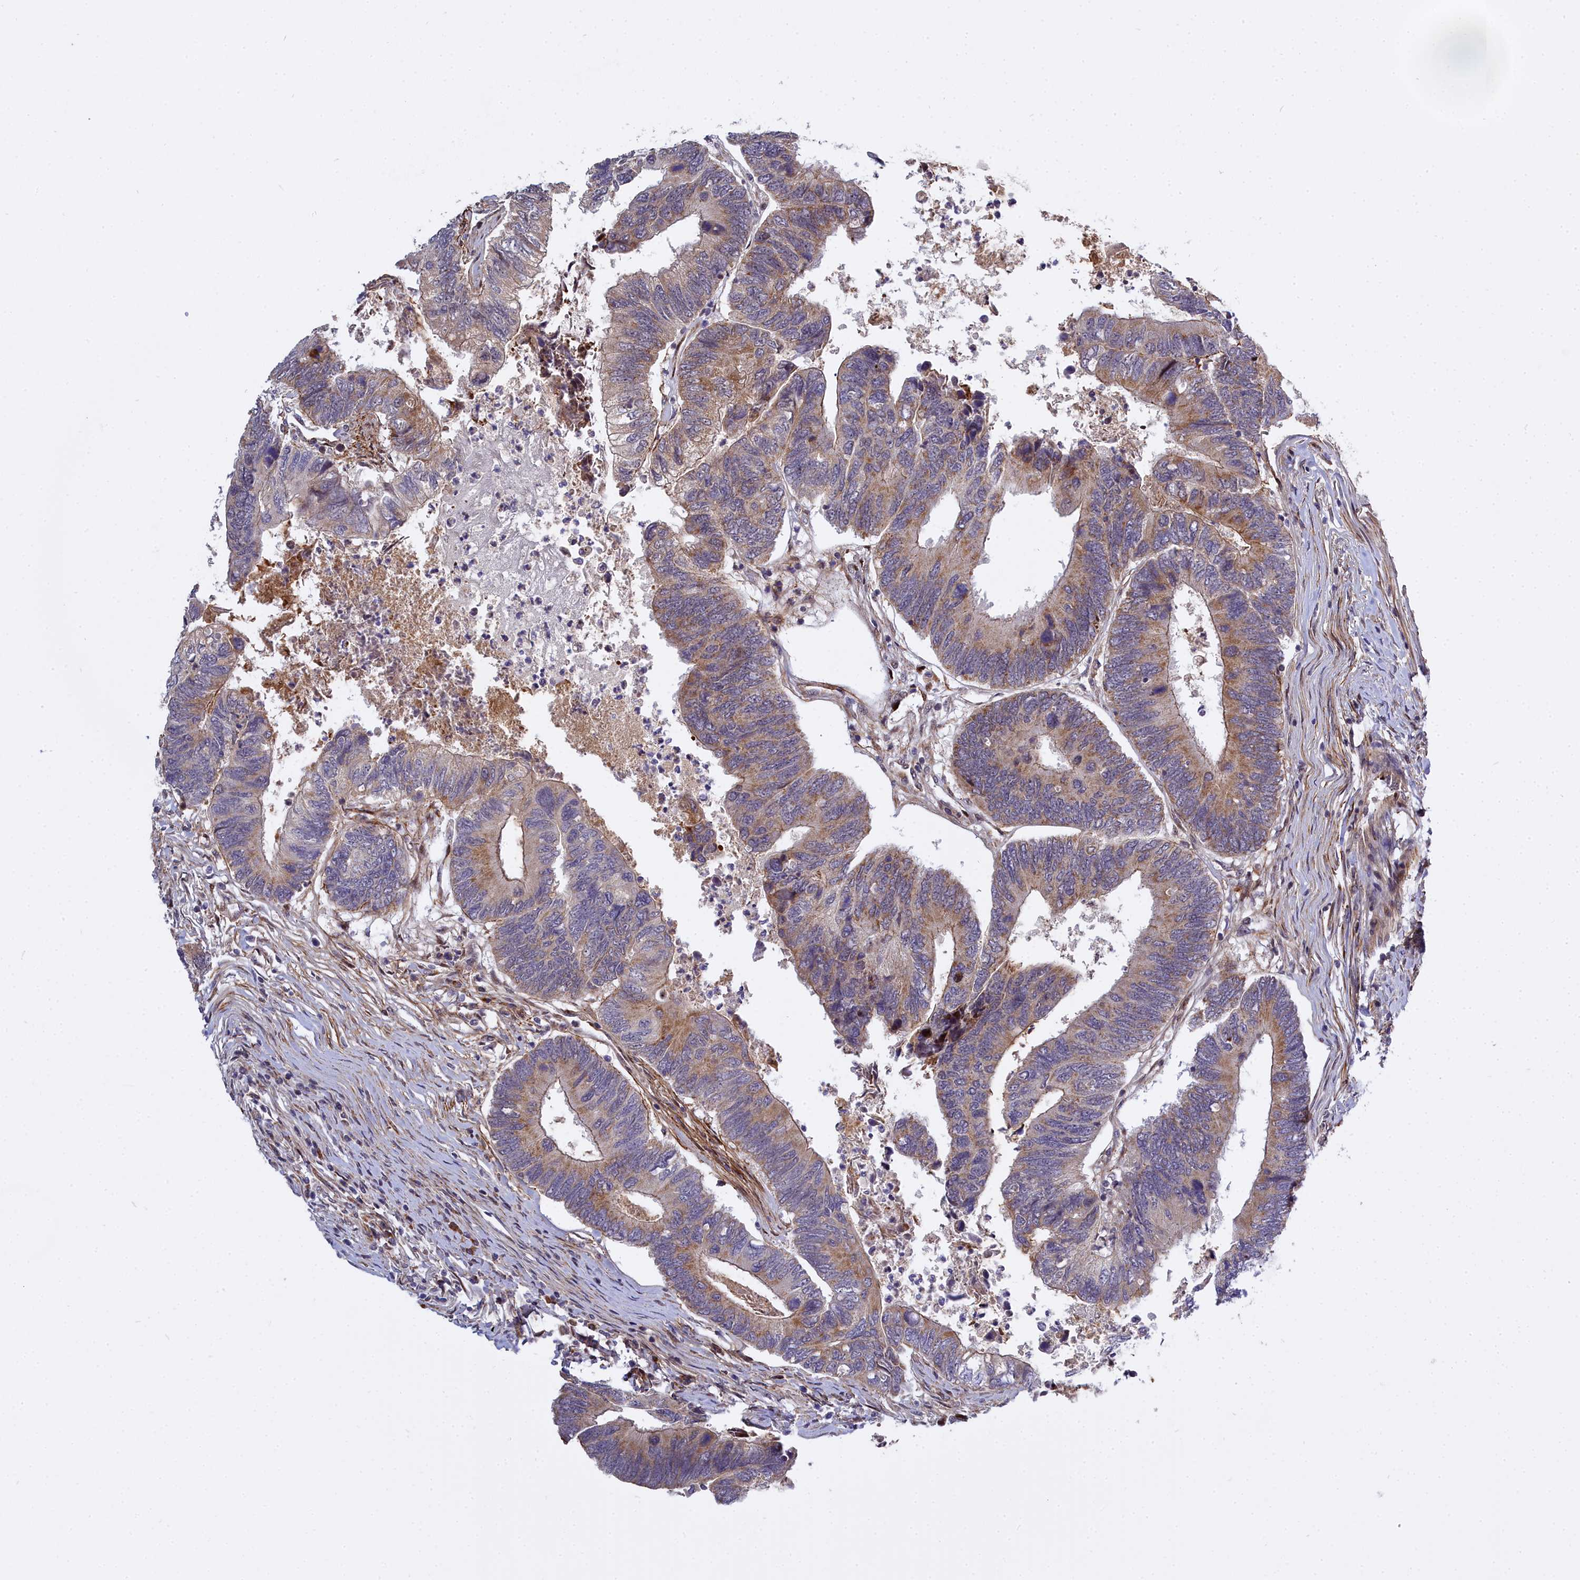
{"staining": {"intensity": "moderate", "quantity": "25%-75%", "location": "cytoplasmic/membranous"}, "tissue": "colorectal cancer", "cell_type": "Tumor cells", "image_type": "cancer", "snomed": [{"axis": "morphology", "description": "Adenocarcinoma, NOS"}, {"axis": "topography", "description": "Colon"}], "caption": "Adenocarcinoma (colorectal) stained with a protein marker demonstrates moderate staining in tumor cells.", "gene": "MRPS11", "patient": {"sex": "female", "age": 67}}